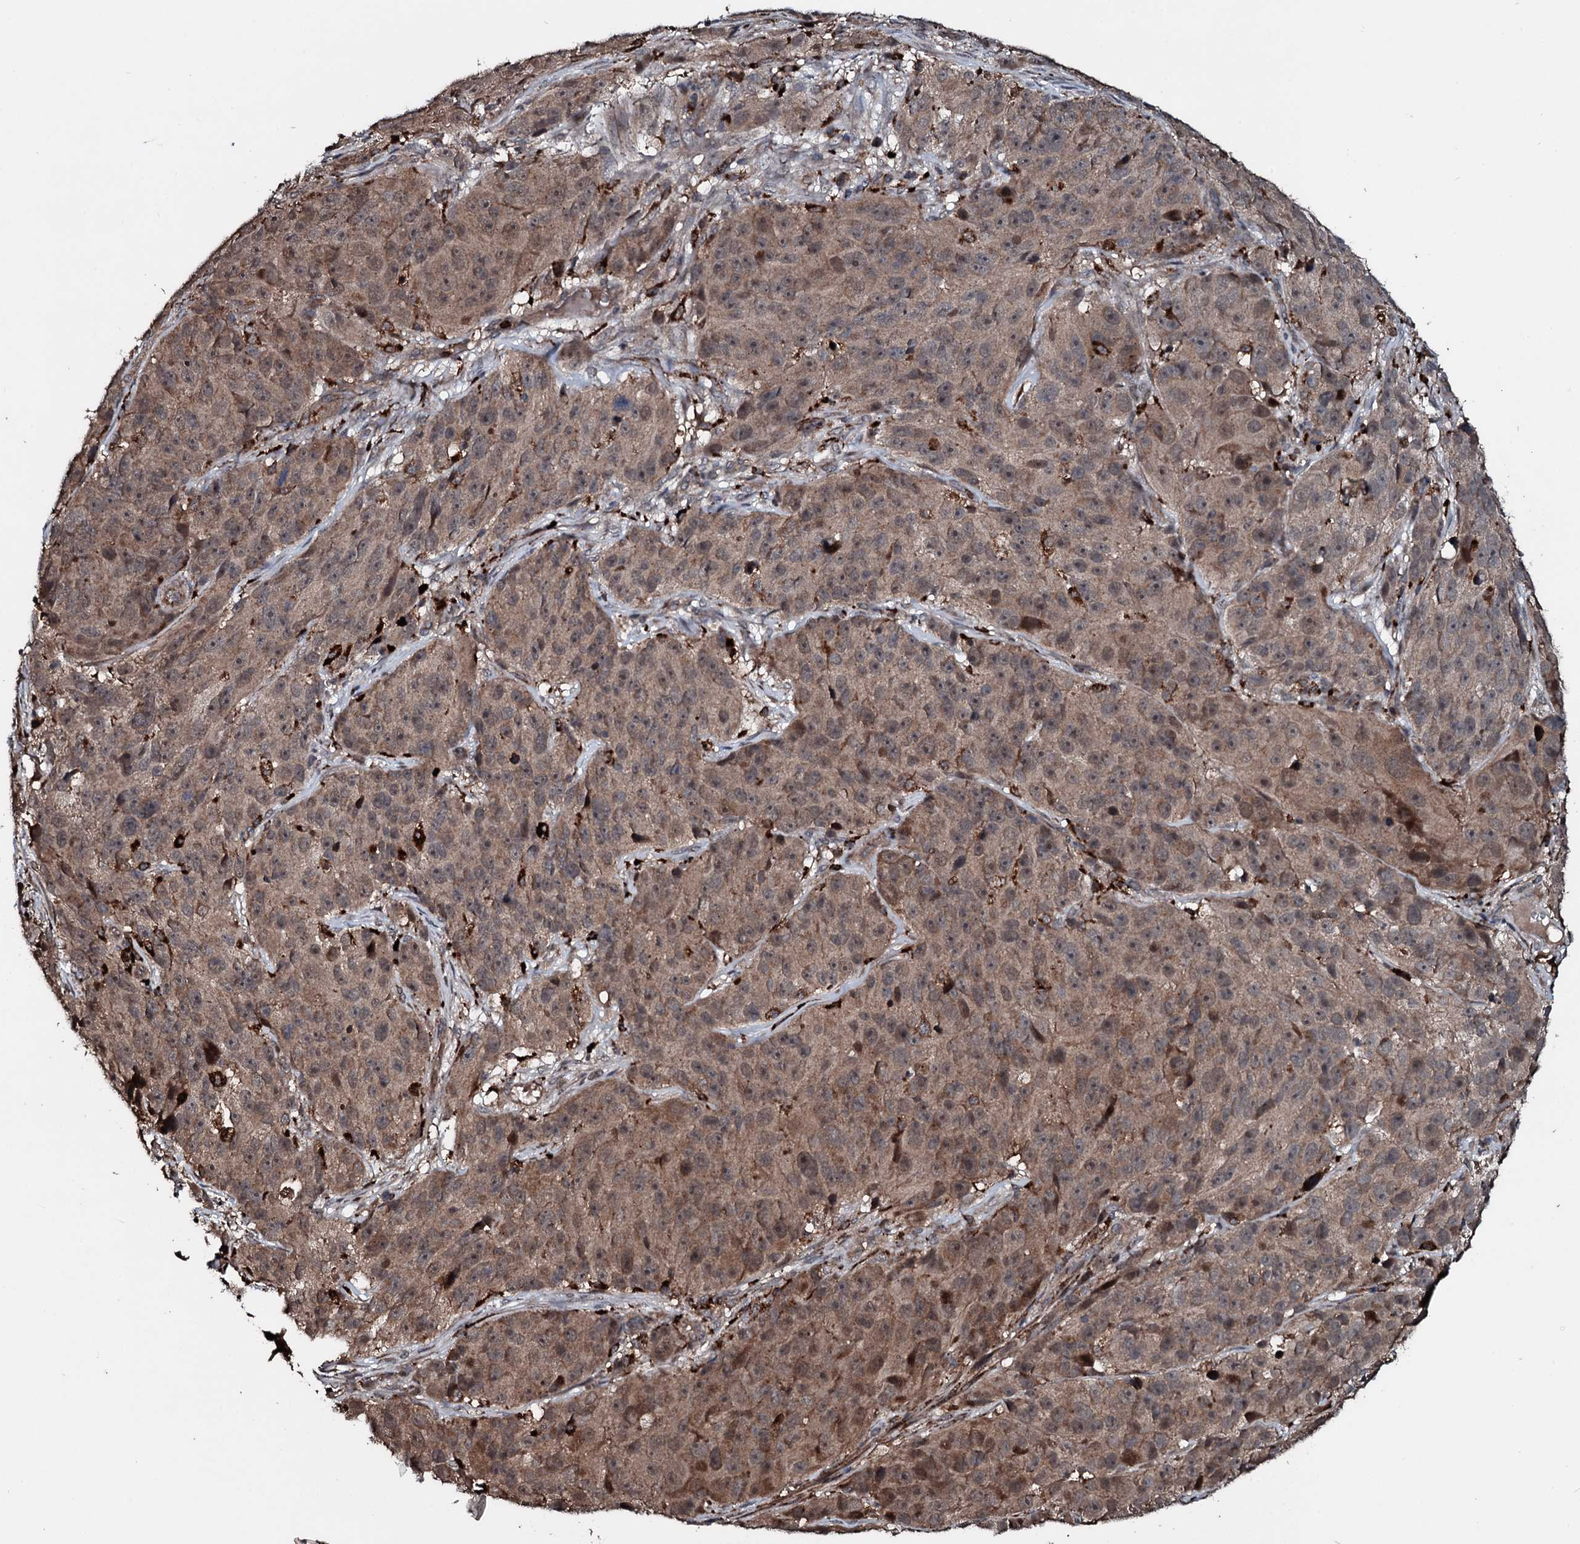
{"staining": {"intensity": "weak", "quantity": ">75%", "location": "cytoplasmic/membranous,nuclear"}, "tissue": "melanoma", "cell_type": "Tumor cells", "image_type": "cancer", "snomed": [{"axis": "morphology", "description": "Malignant melanoma, NOS"}, {"axis": "topography", "description": "Skin"}], "caption": "Tumor cells display low levels of weak cytoplasmic/membranous and nuclear expression in approximately >75% of cells in malignant melanoma. The staining was performed using DAB, with brown indicating positive protein expression. Nuclei are stained blue with hematoxylin.", "gene": "TPGS2", "patient": {"sex": "male", "age": 84}}